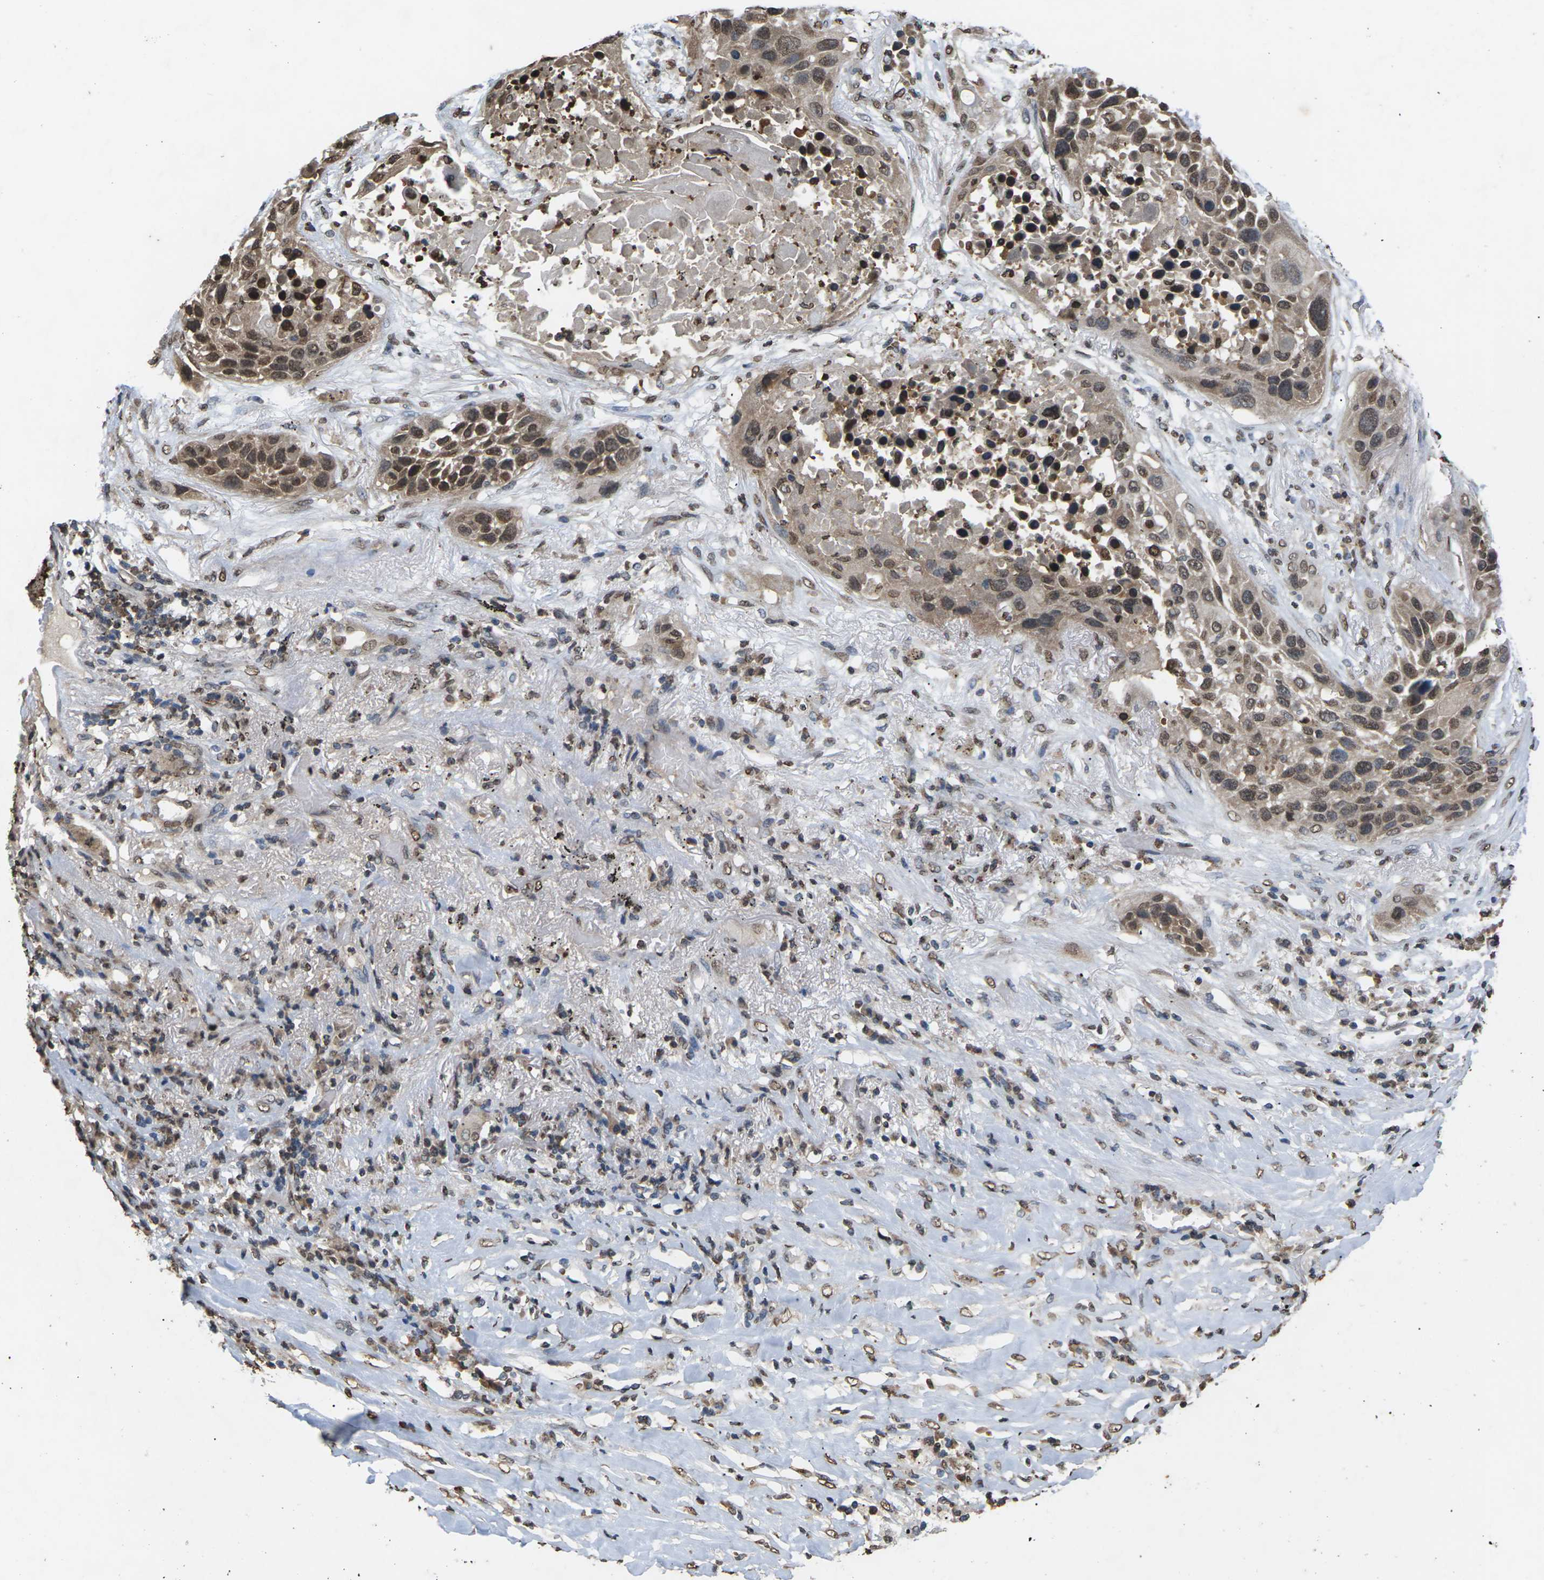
{"staining": {"intensity": "moderate", "quantity": ">75%", "location": "cytoplasmic/membranous,nuclear"}, "tissue": "lung cancer", "cell_type": "Tumor cells", "image_type": "cancer", "snomed": [{"axis": "morphology", "description": "Squamous cell carcinoma, NOS"}, {"axis": "topography", "description": "Lung"}], "caption": "Immunohistochemistry micrograph of neoplastic tissue: lung cancer (squamous cell carcinoma) stained using immunohistochemistry exhibits medium levels of moderate protein expression localized specifically in the cytoplasmic/membranous and nuclear of tumor cells, appearing as a cytoplasmic/membranous and nuclear brown color.", "gene": "EMSY", "patient": {"sex": "male", "age": 57}}